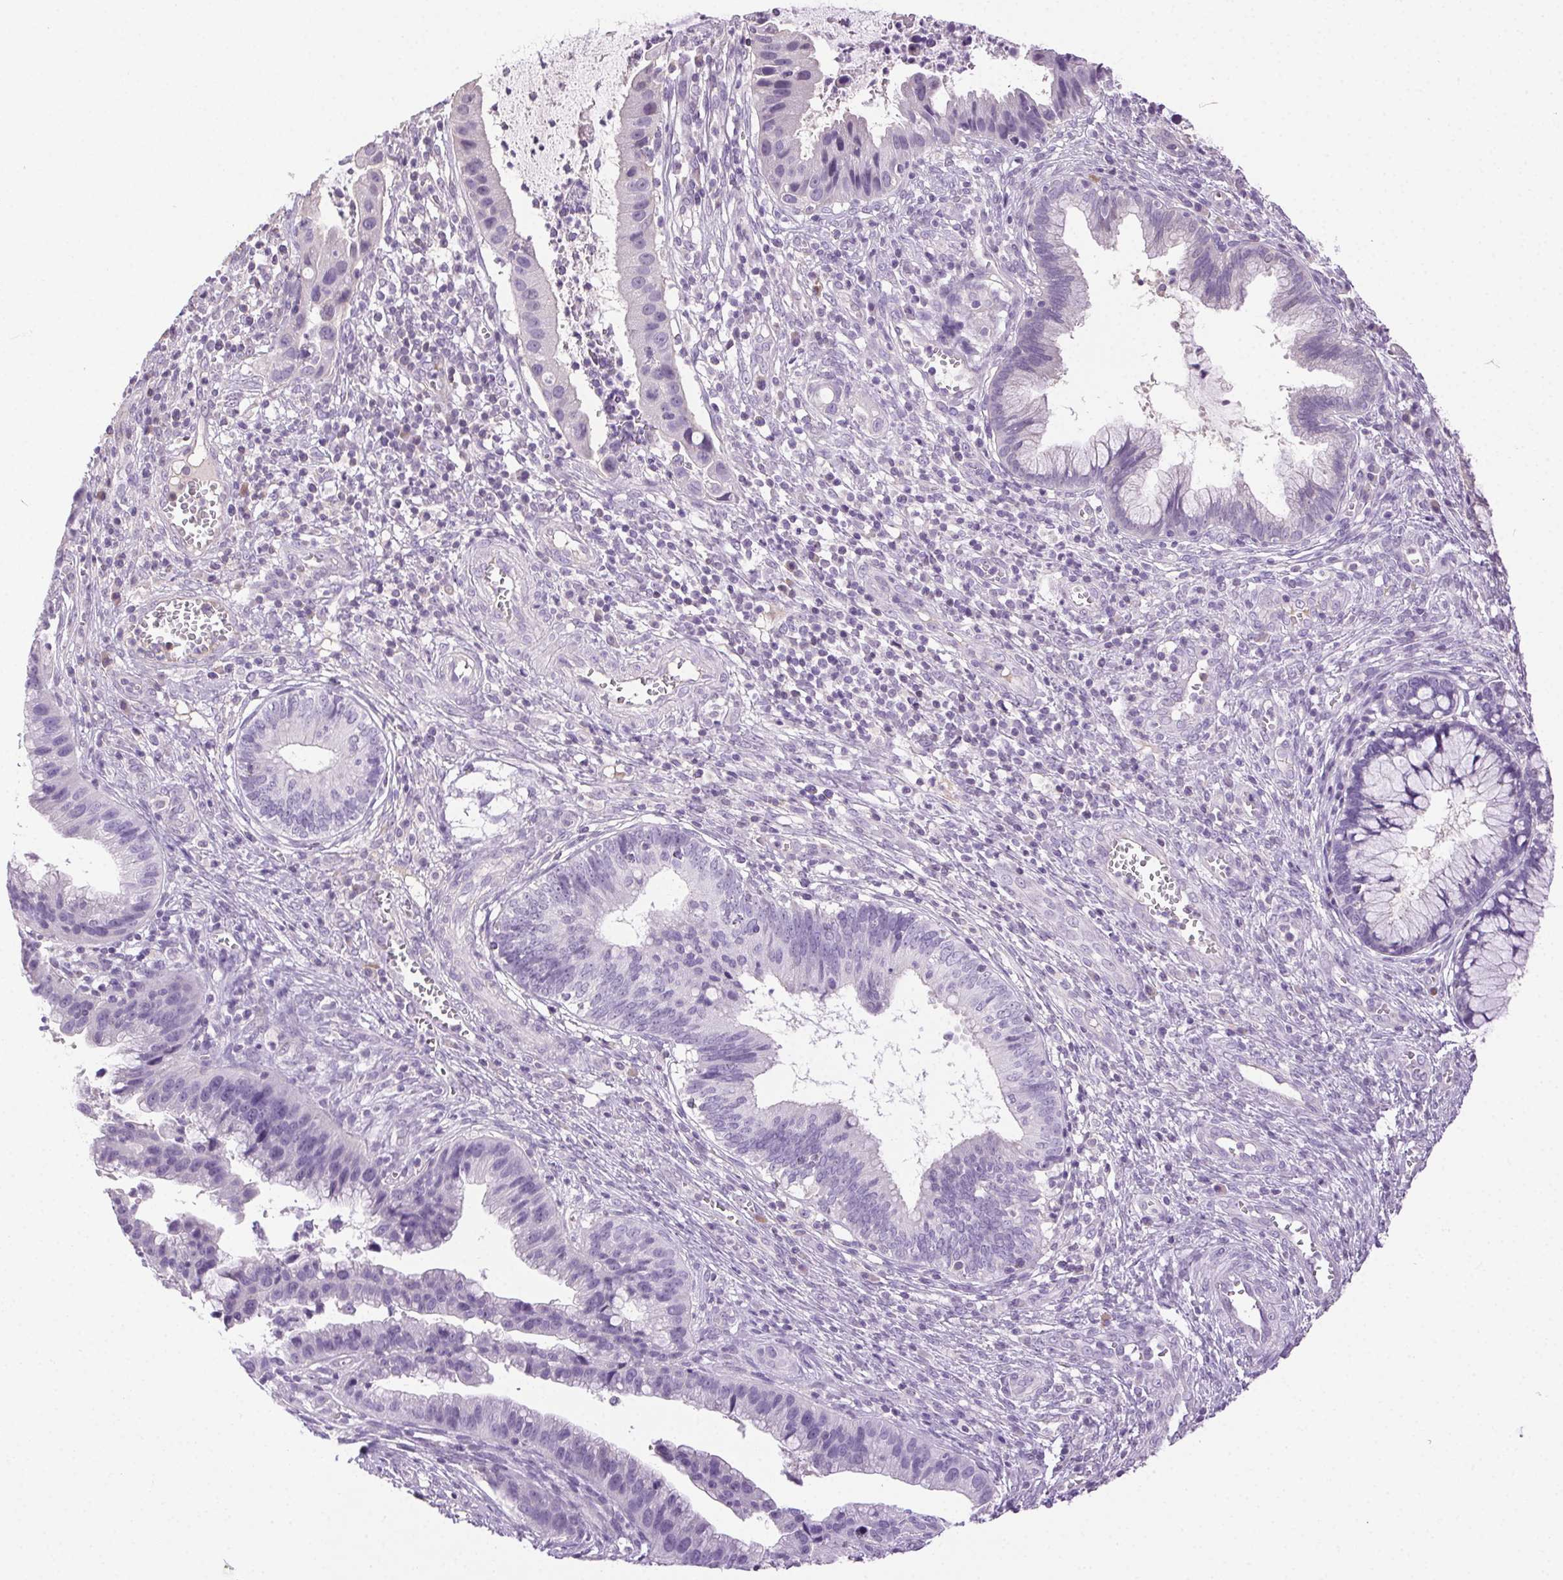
{"staining": {"intensity": "negative", "quantity": "none", "location": "none"}, "tissue": "cervical cancer", "cell_type": "Tumor cells", "image_type": "cancer", "snomed": [{"axis": "morphology", "description": "Adenocarcinoma, NOS"}, {"axis": "topography", "description": "Cervix"}], "caption": "This is a histopathology image of immunohistochemistry staining of adenocarcinoma (cervical), which shows no expression in tumor cells. (DAB immunohistochemistry (IHC) visualized using brightfield microscopy, high magnification).", "gene": "SYCE2", "patient": {"sex": "female", "age": 34}}